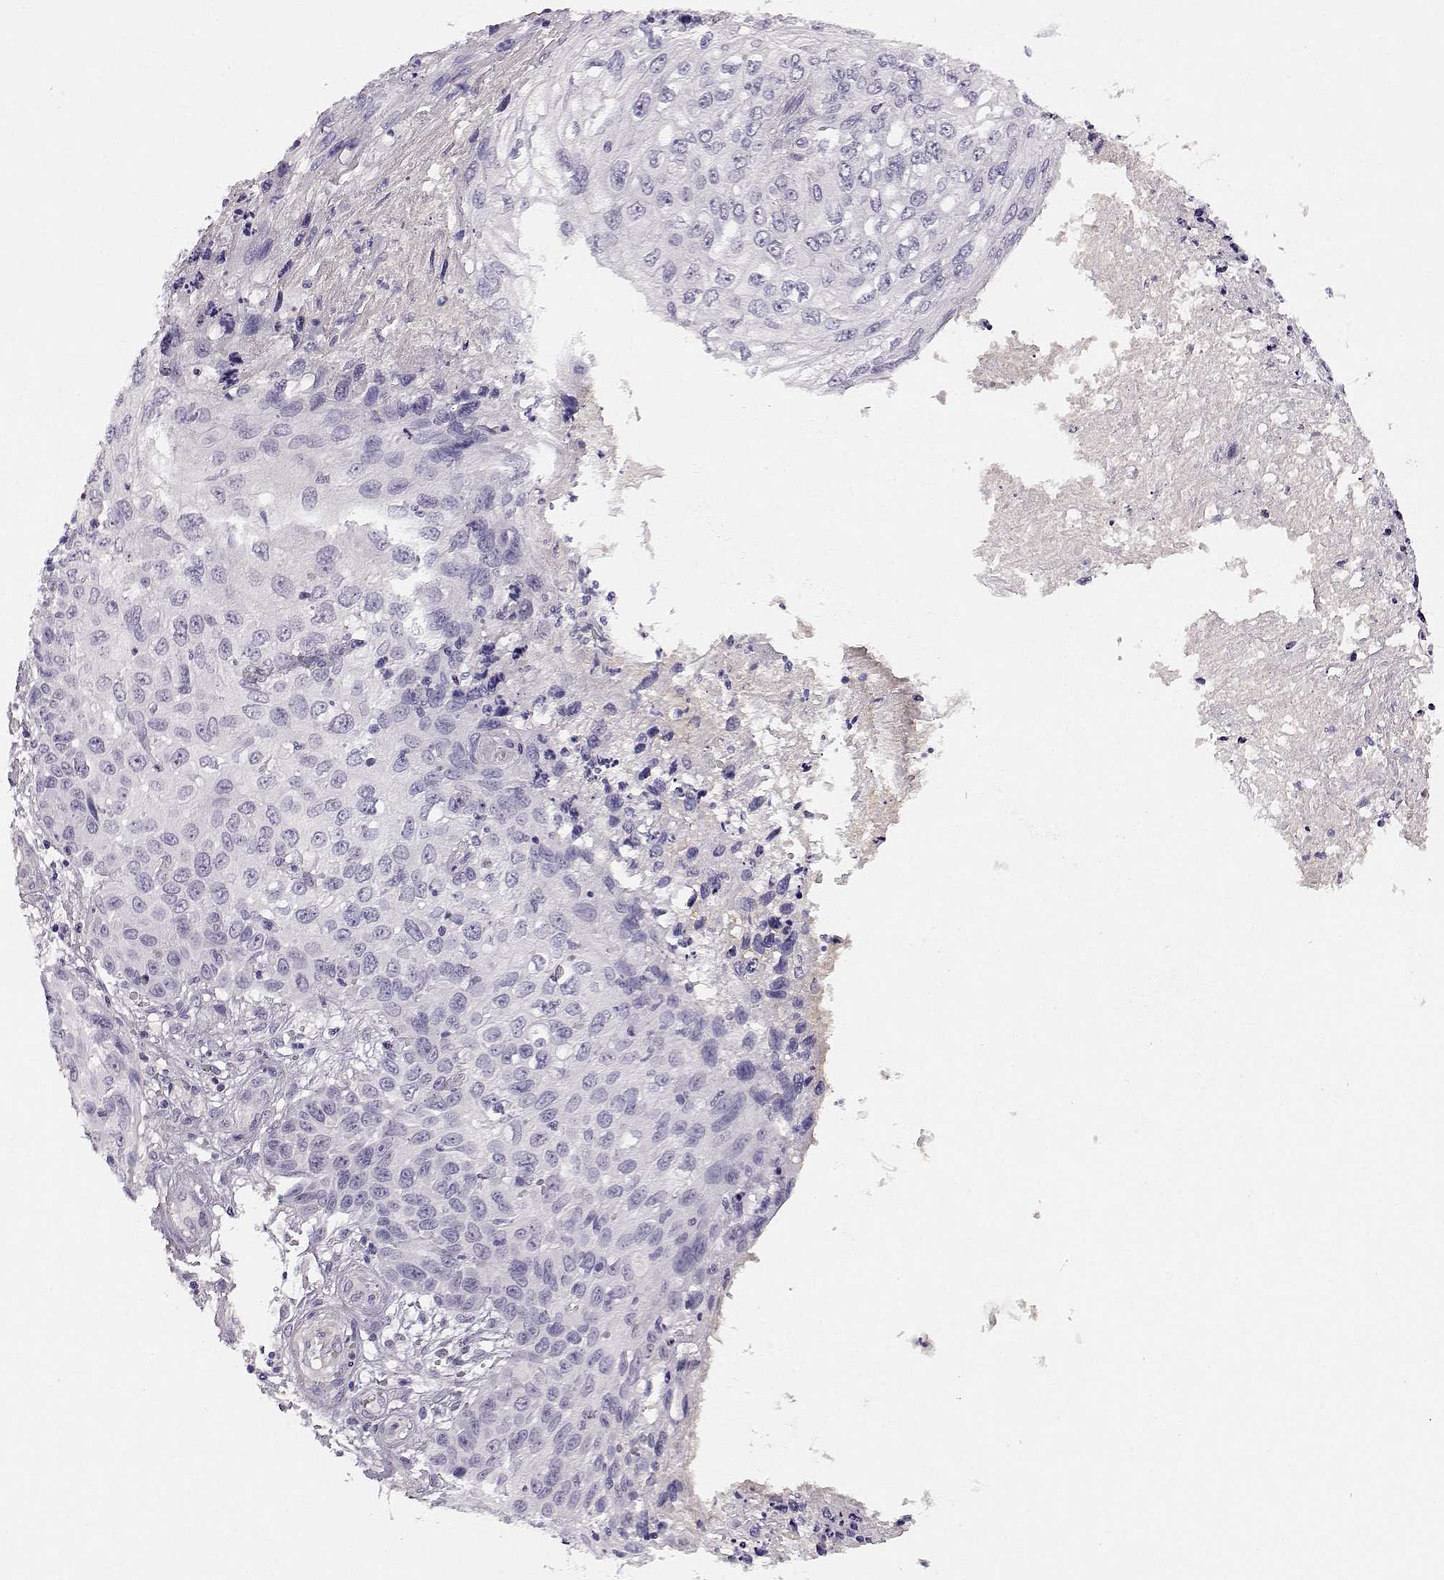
{"staining": {"intensity": "negative", "quantity": "none", "location": "none"}, "tissue": "skin cancer", "cell_type": "Tumor cells", "image_type": "cancer", "snomed": [{"axis": "morphology", "description": "Squamous cell carcinoma, NOS"}, {"axis": "topography", "description": "Skin"}], "caption": "Protein analysis of squamous cell carcinoma (skin) displays no significant positivity in tumor cells.", "gene": "TRIM69", "patient": {"sex": "male", "age": 92}}